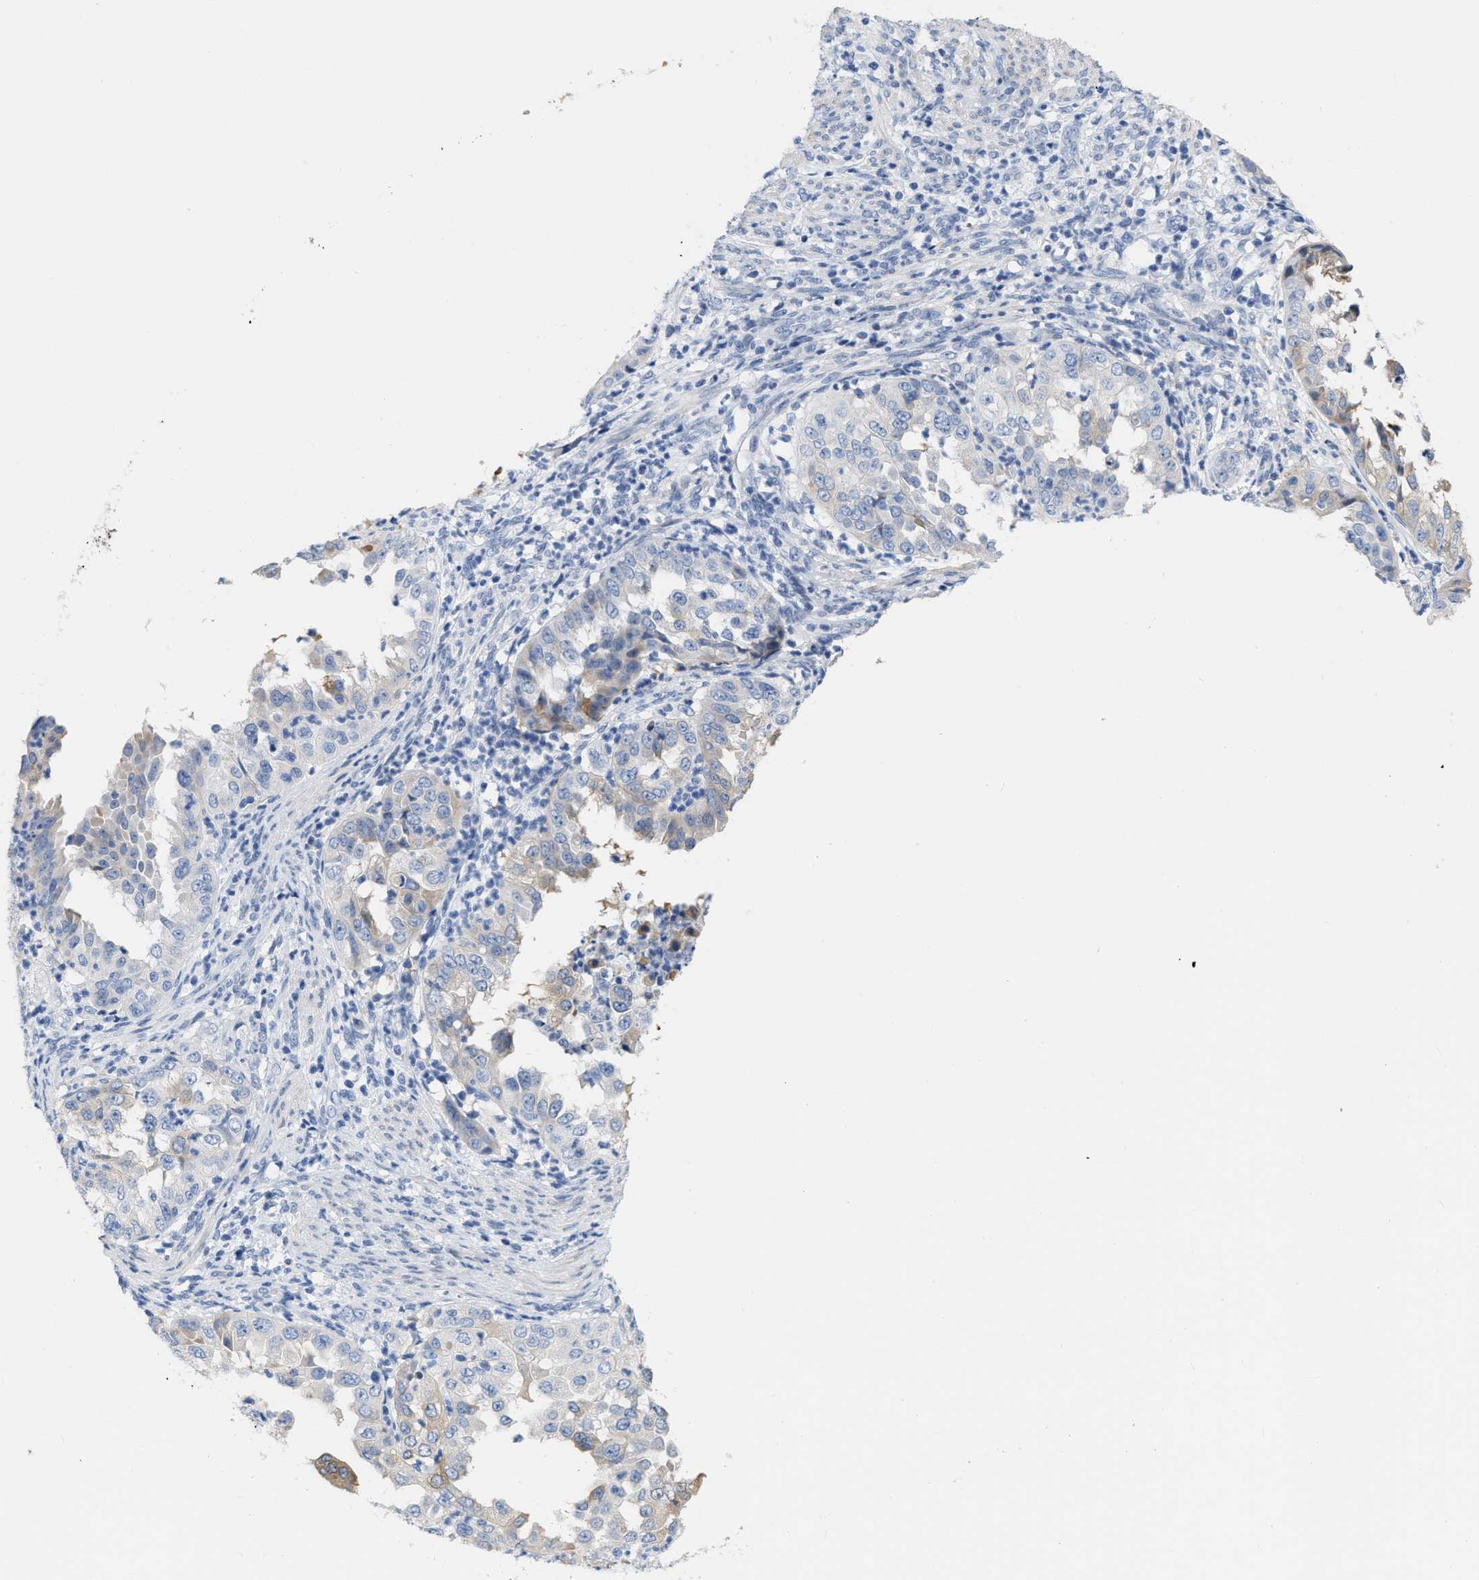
{"staining": {"intensity": "moderate", "quantity": "<25%", "location": "cytoplasmic/membranous"}, "tissue": "endometrial cancer", "cell_type": "Tumor cells", "image_type": "cancer", "snomed": [{"axis": "morphology", "description": "Adenocarcinoma, NOS"}, {"axis": "topography", "description": "Endometrium"}], "caption": "Endometrial cancer was stained to show a protein in brown. There is low levels of moderate cytoplasmic/membranous positivity in approximately <25% of tumor cells.", "gene": "CRYM", "patient": {"sex": "female", "age": 85}}